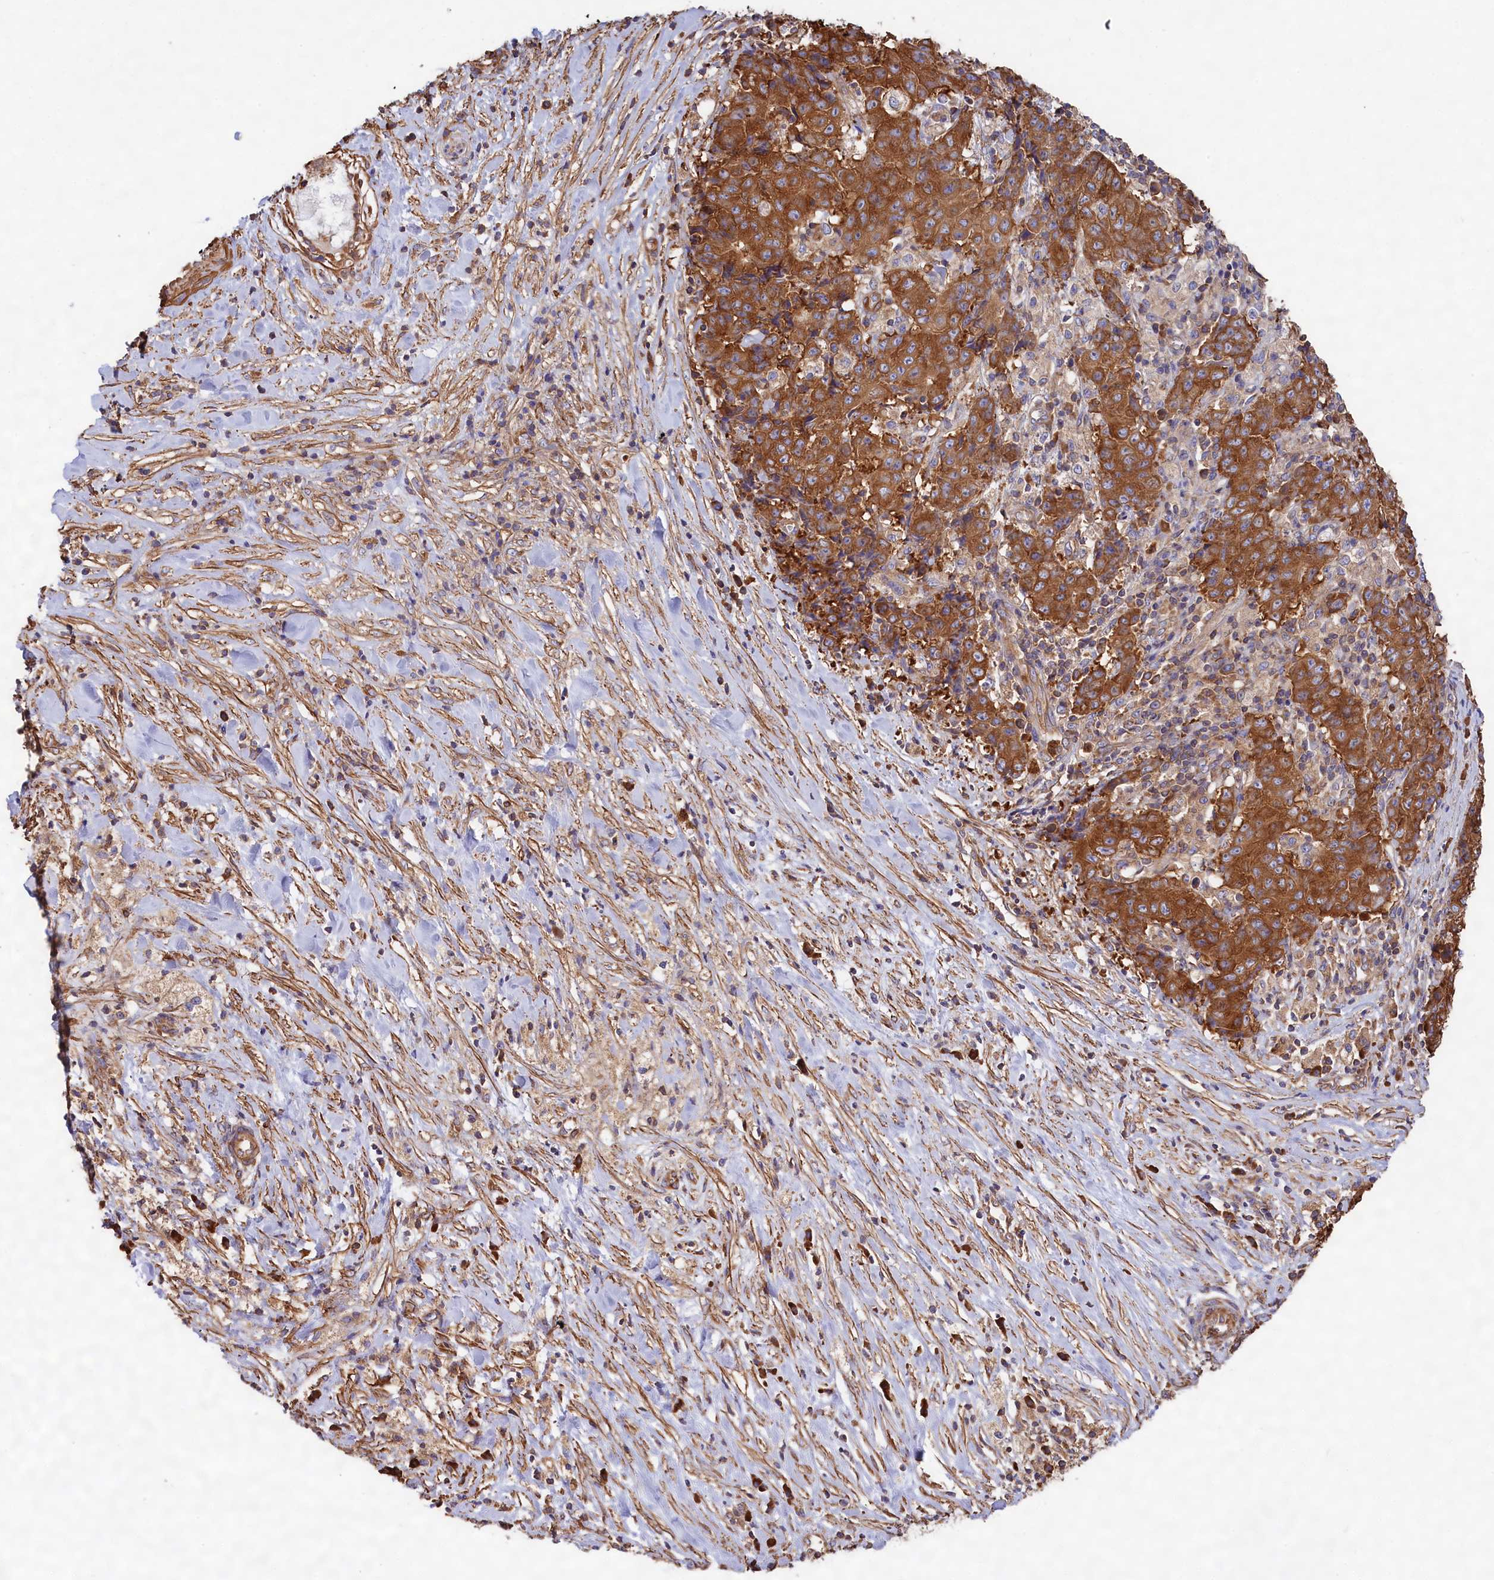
{"staining": {"intensity": "strong", "quantity": ">75%", "location": "cytoplasmic/membranous"}, "tissue": "ovarian cancer", "cell_type": "Tumor cells", "image_type": "cancer", "snomed": [{"axis": "morphology", "description": "Carcinoma, endometroid"}, {"axis": "topography", "description": "Ovary"}], "caption": "Immunohistochemistry (IHC) of ovarian cancer (endometroid carcinoma) exhibits high levels of strong cytoplasmic/membranous expression in approximately >75% of tumor cells.", "gene": "GYS1", "patient": {"sex": "female", "age": 42}}